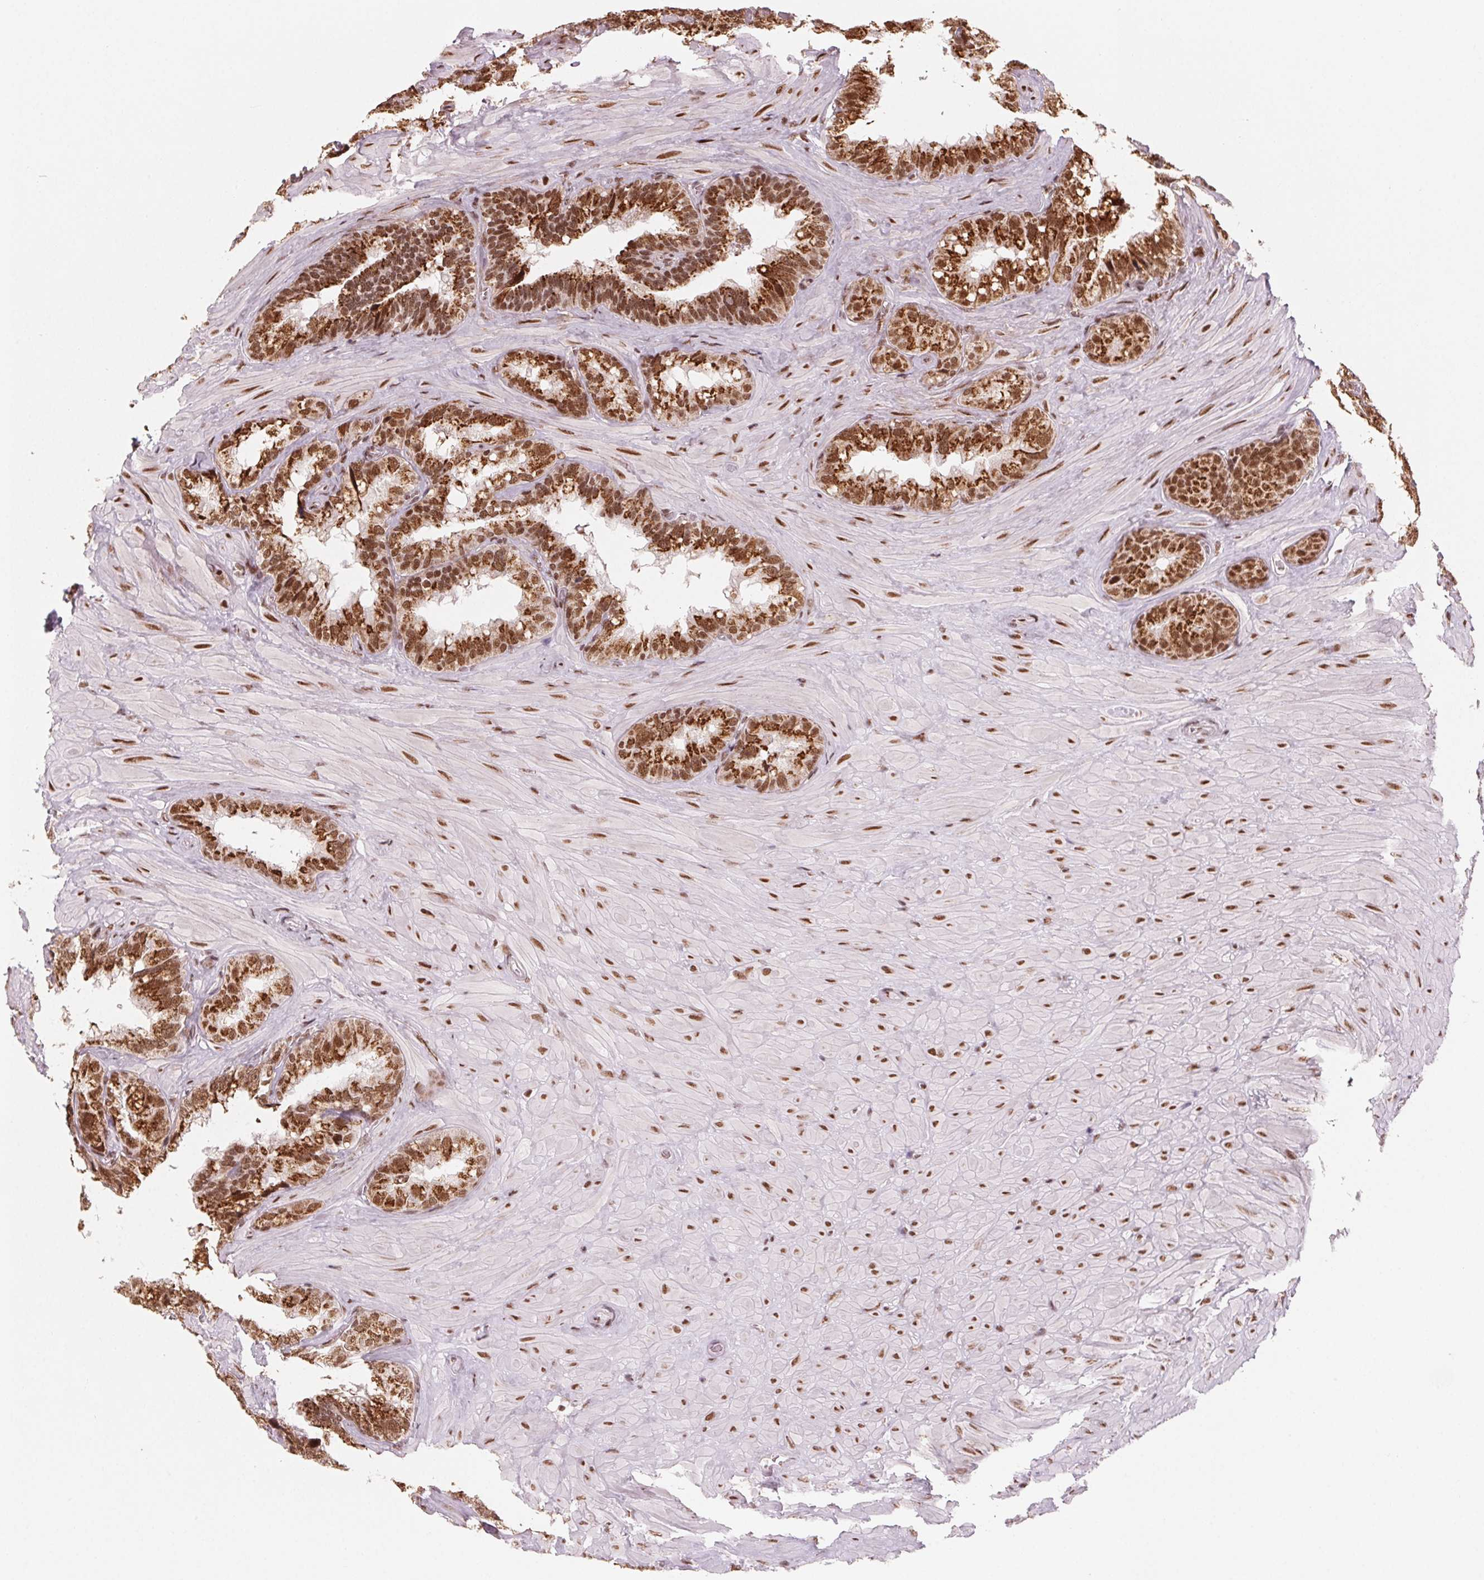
{"staining": {"intensity": "strong", "quantity": ">75%", "location": "cytoplasmic/membranous,nuclear"}, "tissue": "seminal vesicle", "cell_type": "Glandular cells", "image_type": "normal", "snomed": [{"axis": "morphology", "description": "Normal tissue, NOS"}, {"axis": "topography", "description": "Seminal veicle"}], "caption": "Immunohistochemical staining of benign seminal vesicle demonstrates high levels of strong cytoplasmic/membranous,nuclear positivity in about >75% of glandular cells.", "gene": "TOPORS", "patient": {"sex": "male", "age": 60}}